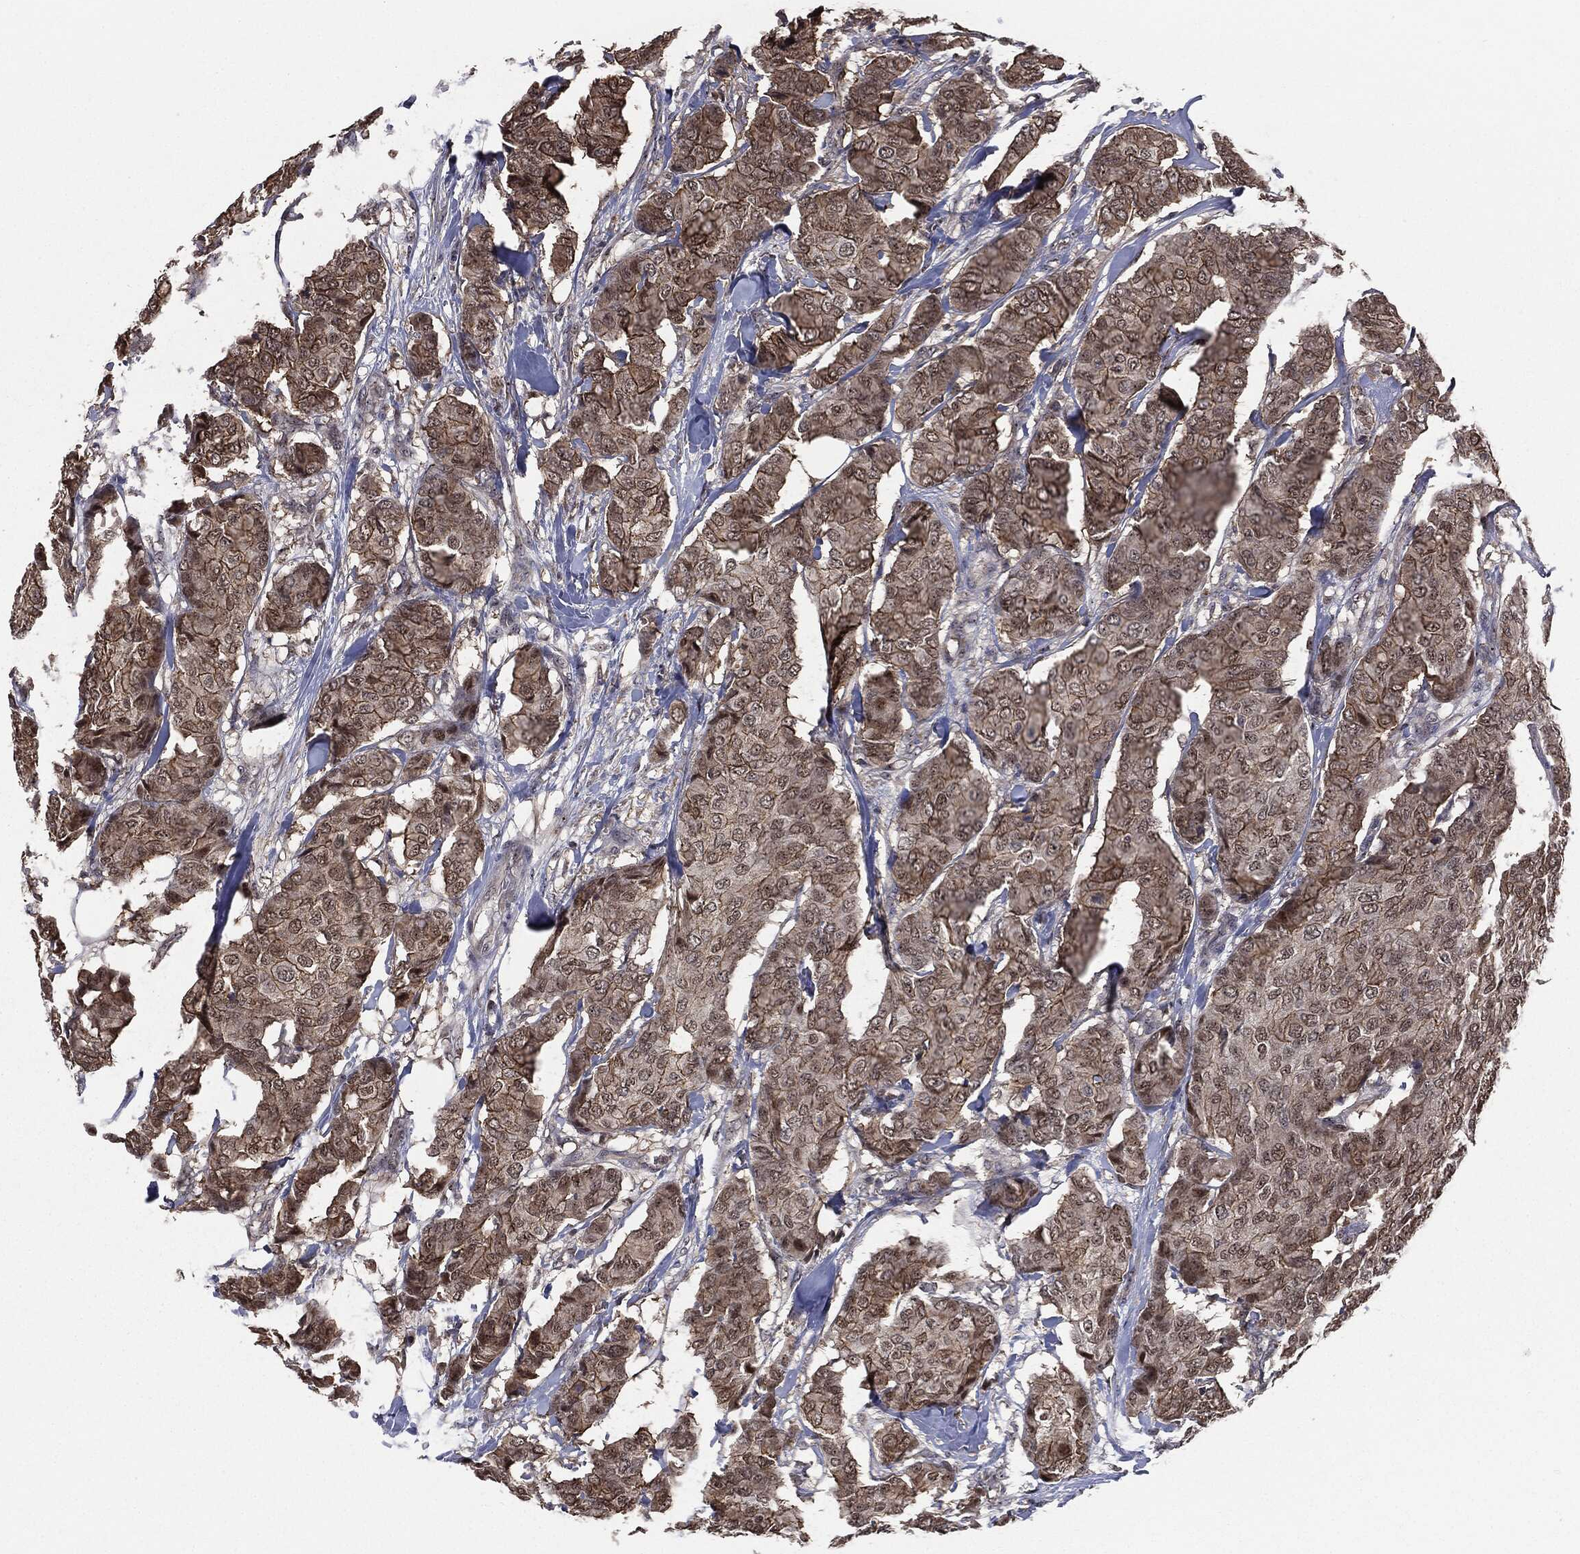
{"staining": {"intensity": "moderate", "quantity": "25%-75%", "location": "cytoplasmic/membranous"}, "tissue": "breast cancer", "cell_type": "Tumor cells", "image_type": "cancer", "snomed": [{"axis": "morphology", "description": "Duct carcinoma"}, {"axis": "topography", "description": "Breast"}], "caption": "A micrograph of human breast intraductal carcinoma stained for a protein exhibits moderate cytoplasmic/membranous brown staining in tumor cells.", "gene": "TRMT1L", "patient": {"sex": "female", "age": 75}}